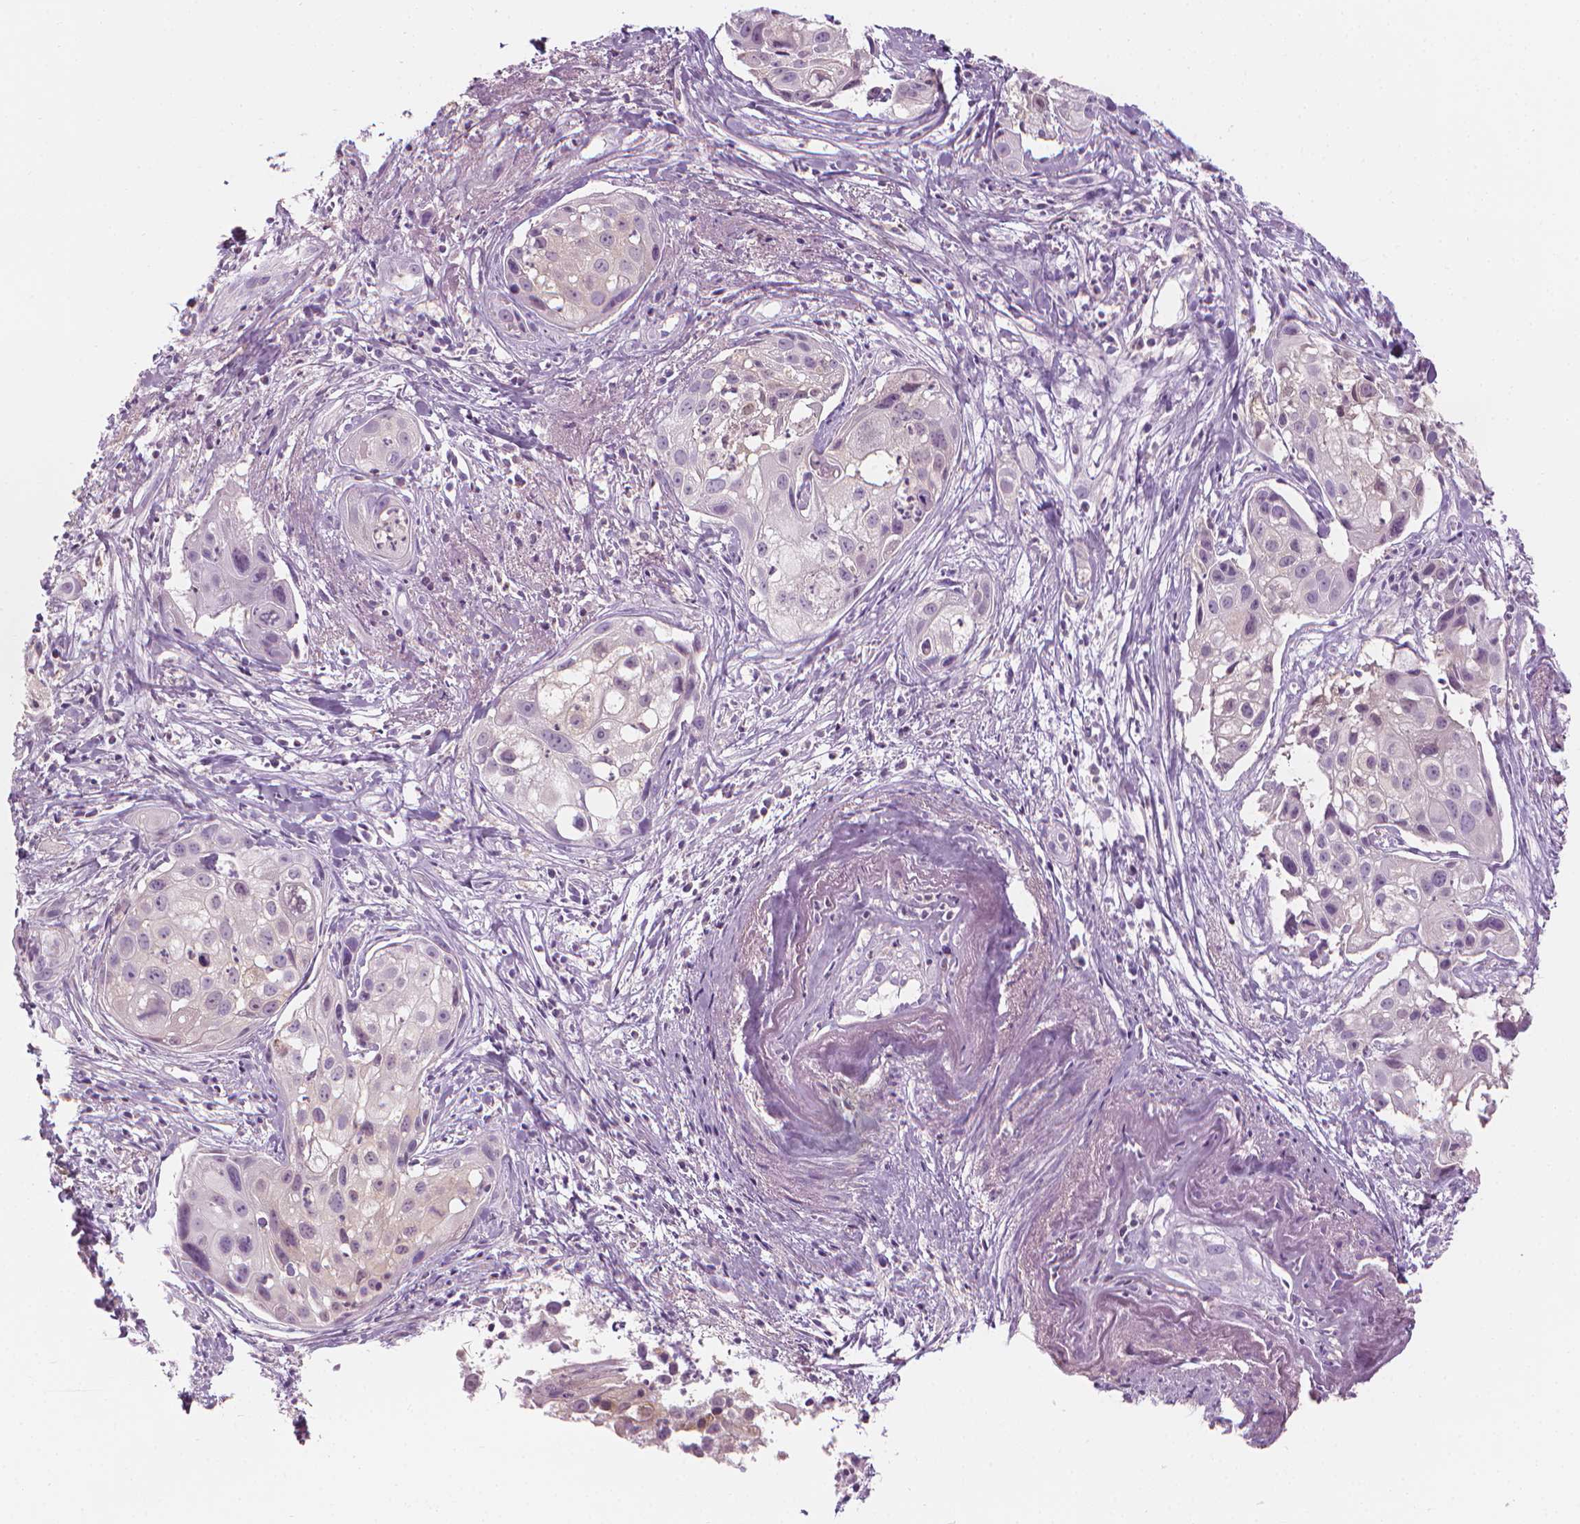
{"staining": {"intensity": "negative", "quantity": "none", "location": "none"}, "tissue": "cervical cancer", "cell_type": "Tumor cells", "image_type": "cancer", "snomed": [{"axis": "morphology", "description": "Squamous cell carcinoma, NOS"}, {"axis": "topography", "description": "Cervix"}], "caption": "DAB (3,3'-diaminobenzidine) immunohistochemical staining of human squamous cell carcinoma (cervical) demonstrates no significant staining in tumor cells.", "gene": "SHMT1", "patient": {"sex": "female", "age": 53}}